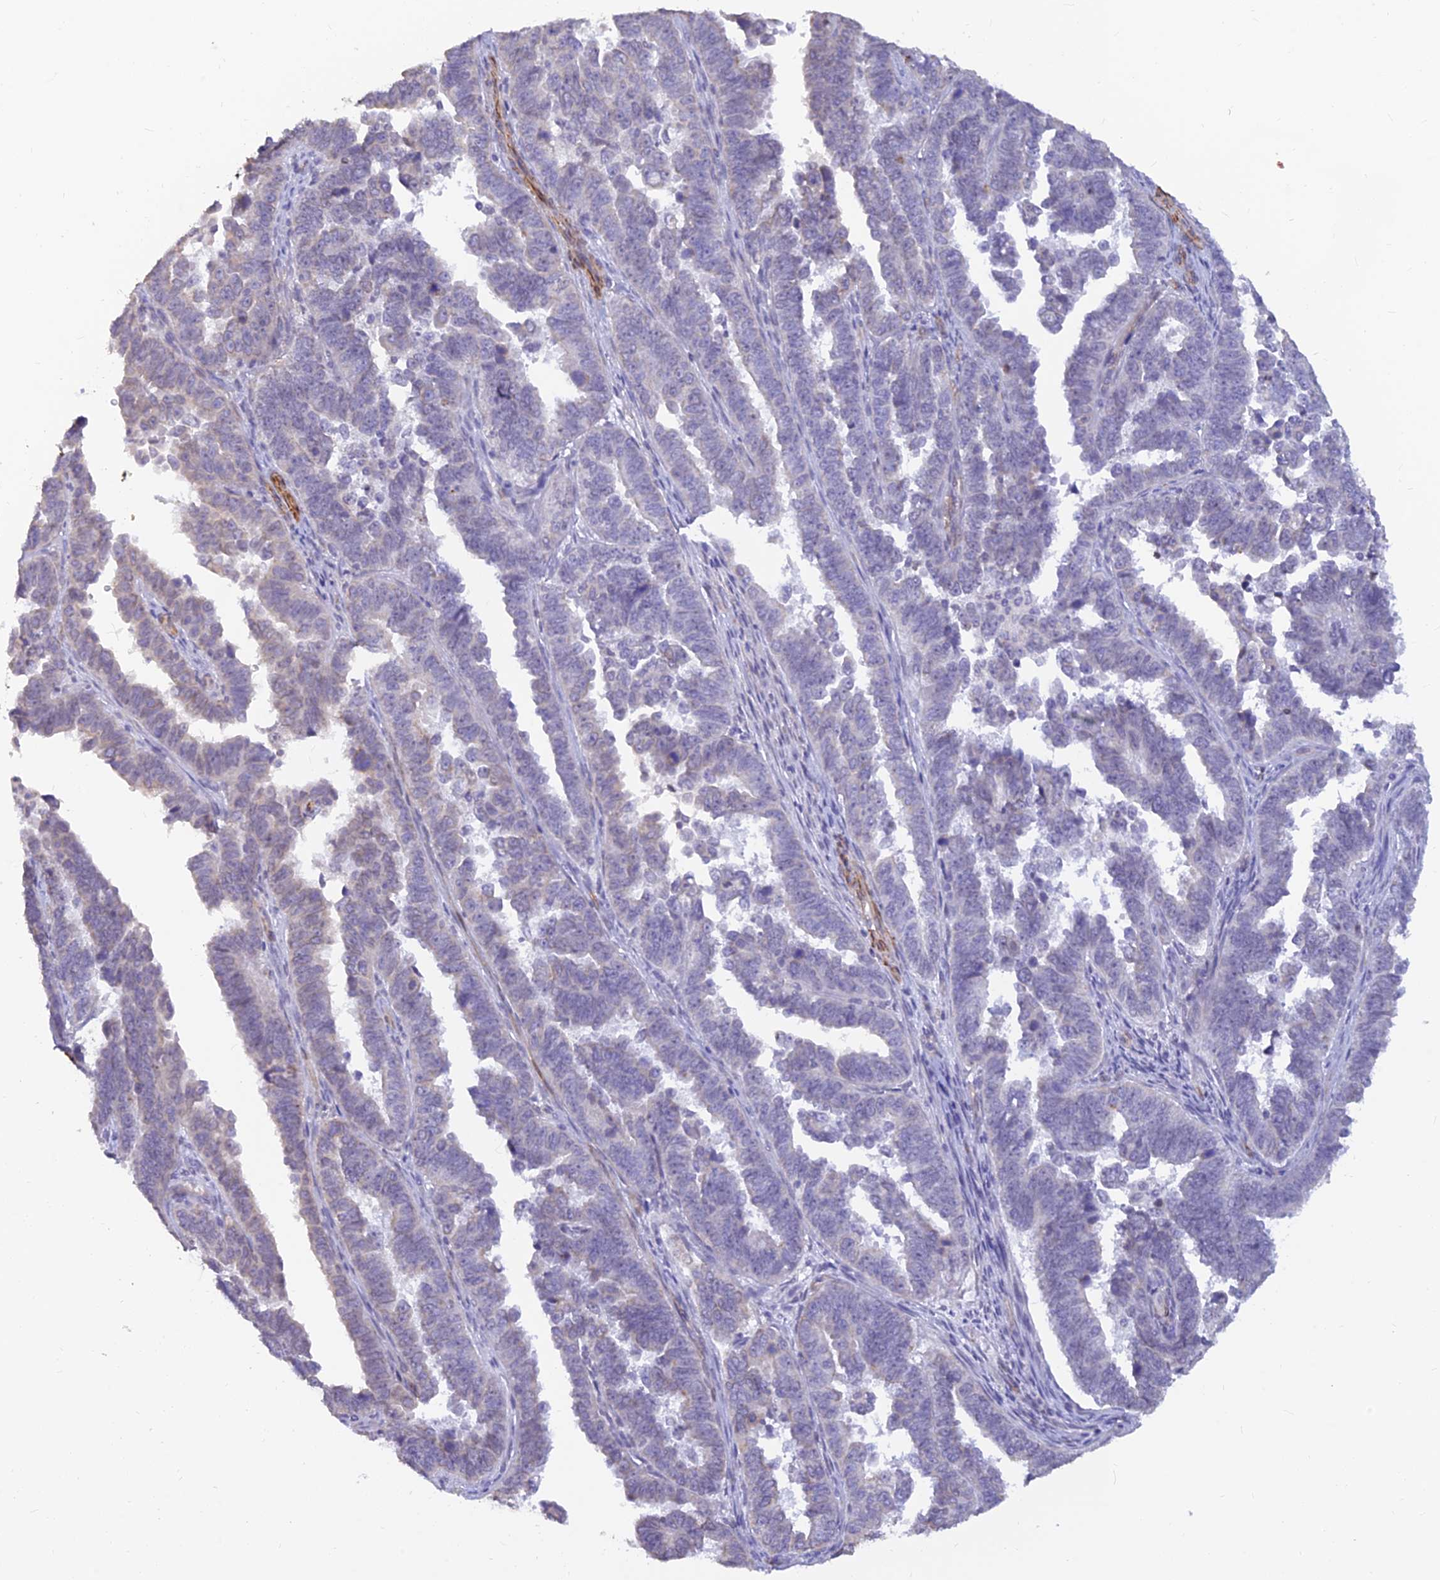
{"staining": {"intensity": "weak", "quantity": "<25%", "location": "cytoplasmic/membranous"}, "tissue": "endometrial cancer", "cell_type": "Tumor cells", "image_type": "cancer", "snomed": [{"axis": "morphology", "description": "Adenocarcinoma, NOS"}, {"axis": "topography", "description": "Endometrium"}], "caption": "High power microscopy image of an IHC image of endometrial cancer, revealing no significant staining in tumor cells.", "gene": "ALDH1L2", "patient": {"sex": "female", "age": 75}}